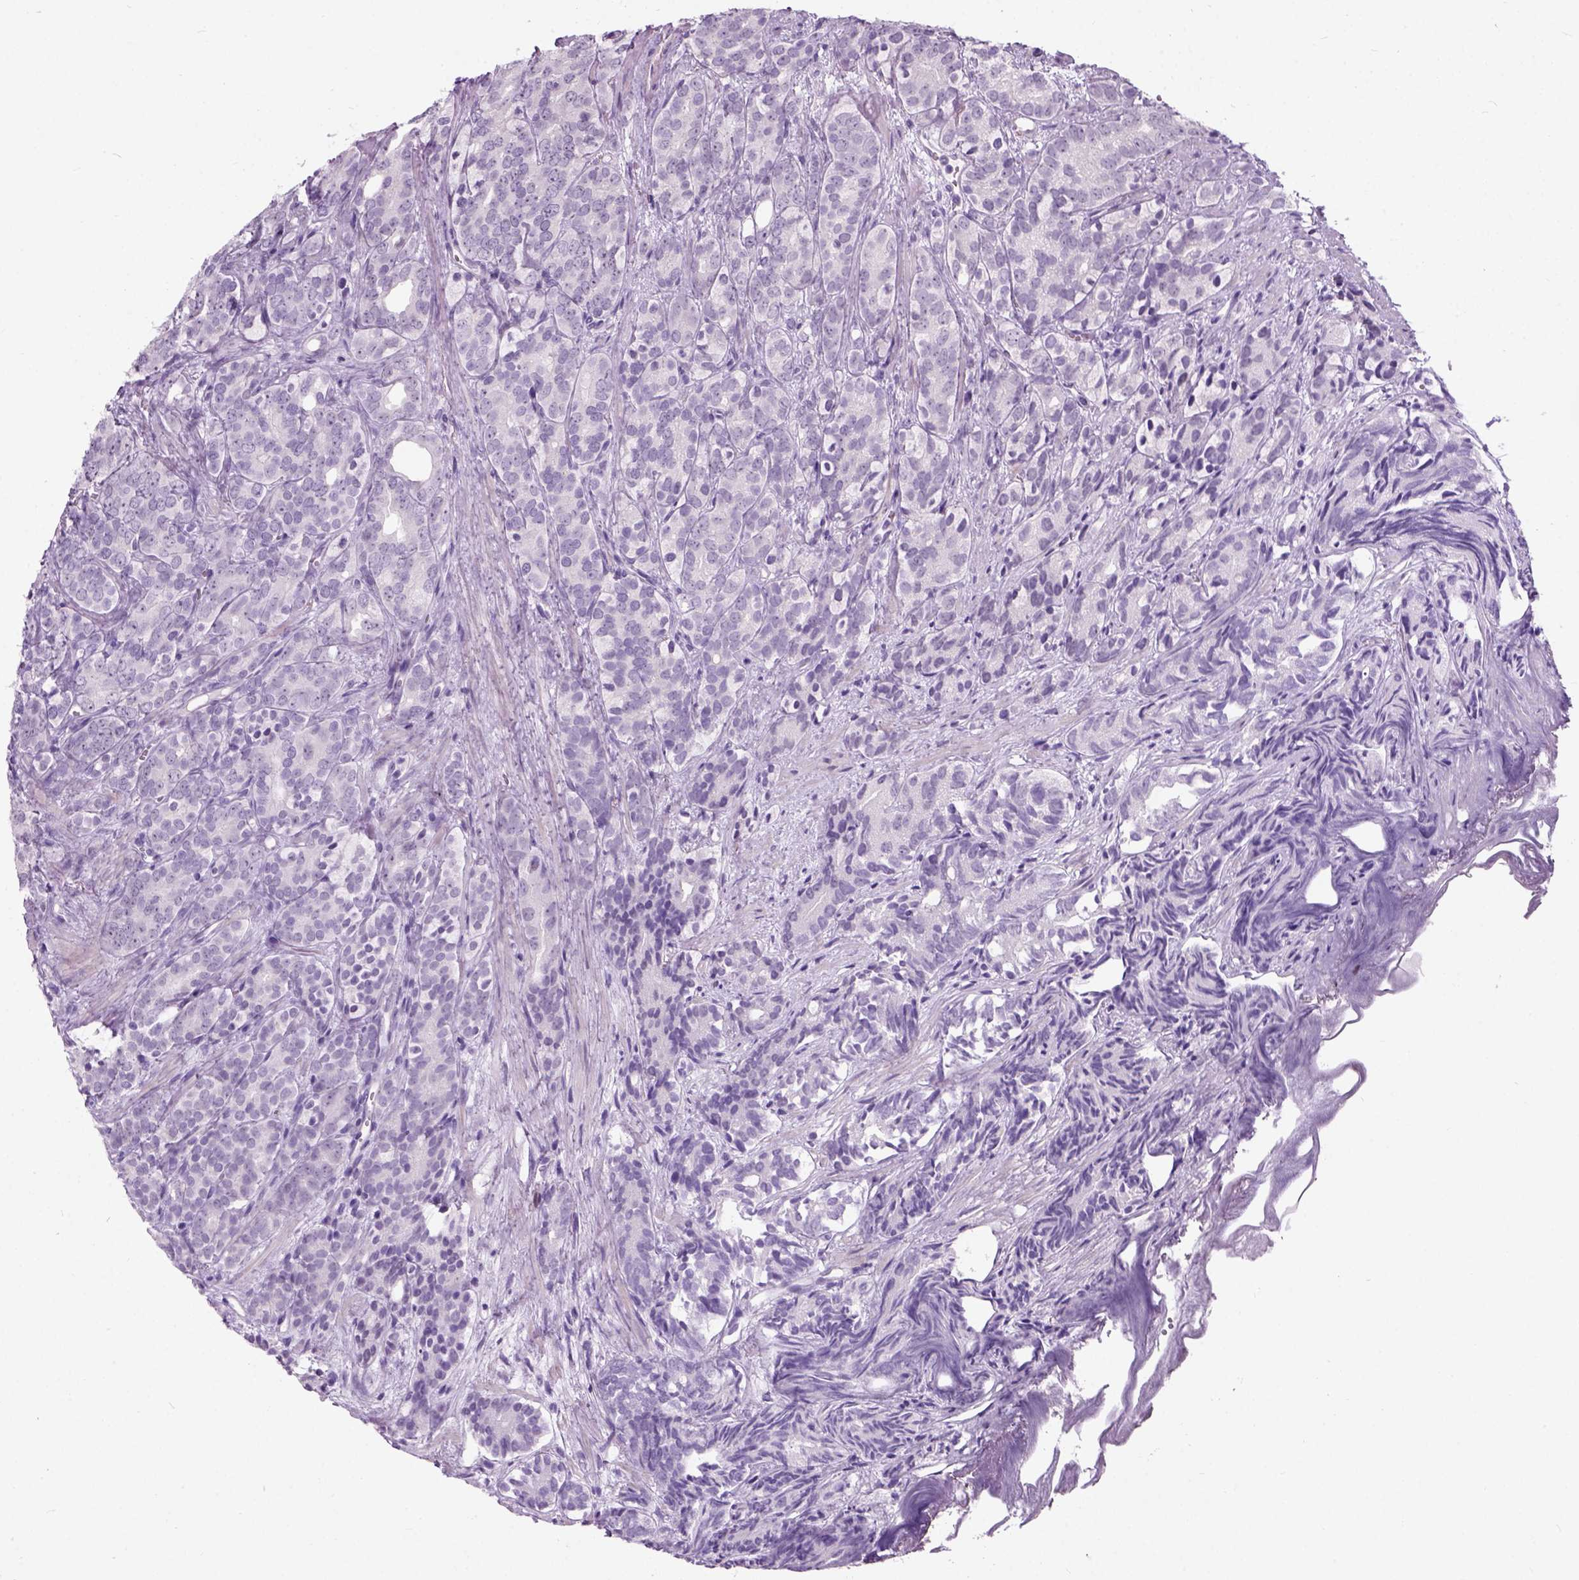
{"staining": {"intensity": "negative", "quantity": "none", "location": "none"}, "tissue": "prostate cancer", "cell_type": "Tumor cells", "image_type": "cancer", "snomed": [{"axis": "morphology", "description": "Adenocarcinoma, High grade"}, {"axis": "topography", "description": "Prostate"}], "caption": "An immunohistochemistry (IHC) image of prostate adenocarcinoma (high-grade) is shown. There is no staining in tumor cells of prostate adenocarcinoma (high-grade). (DAB IHC with hematoxylin counter stain).", "gene": "AXDND1", "patient": {"sex": "male", "age": 84}}